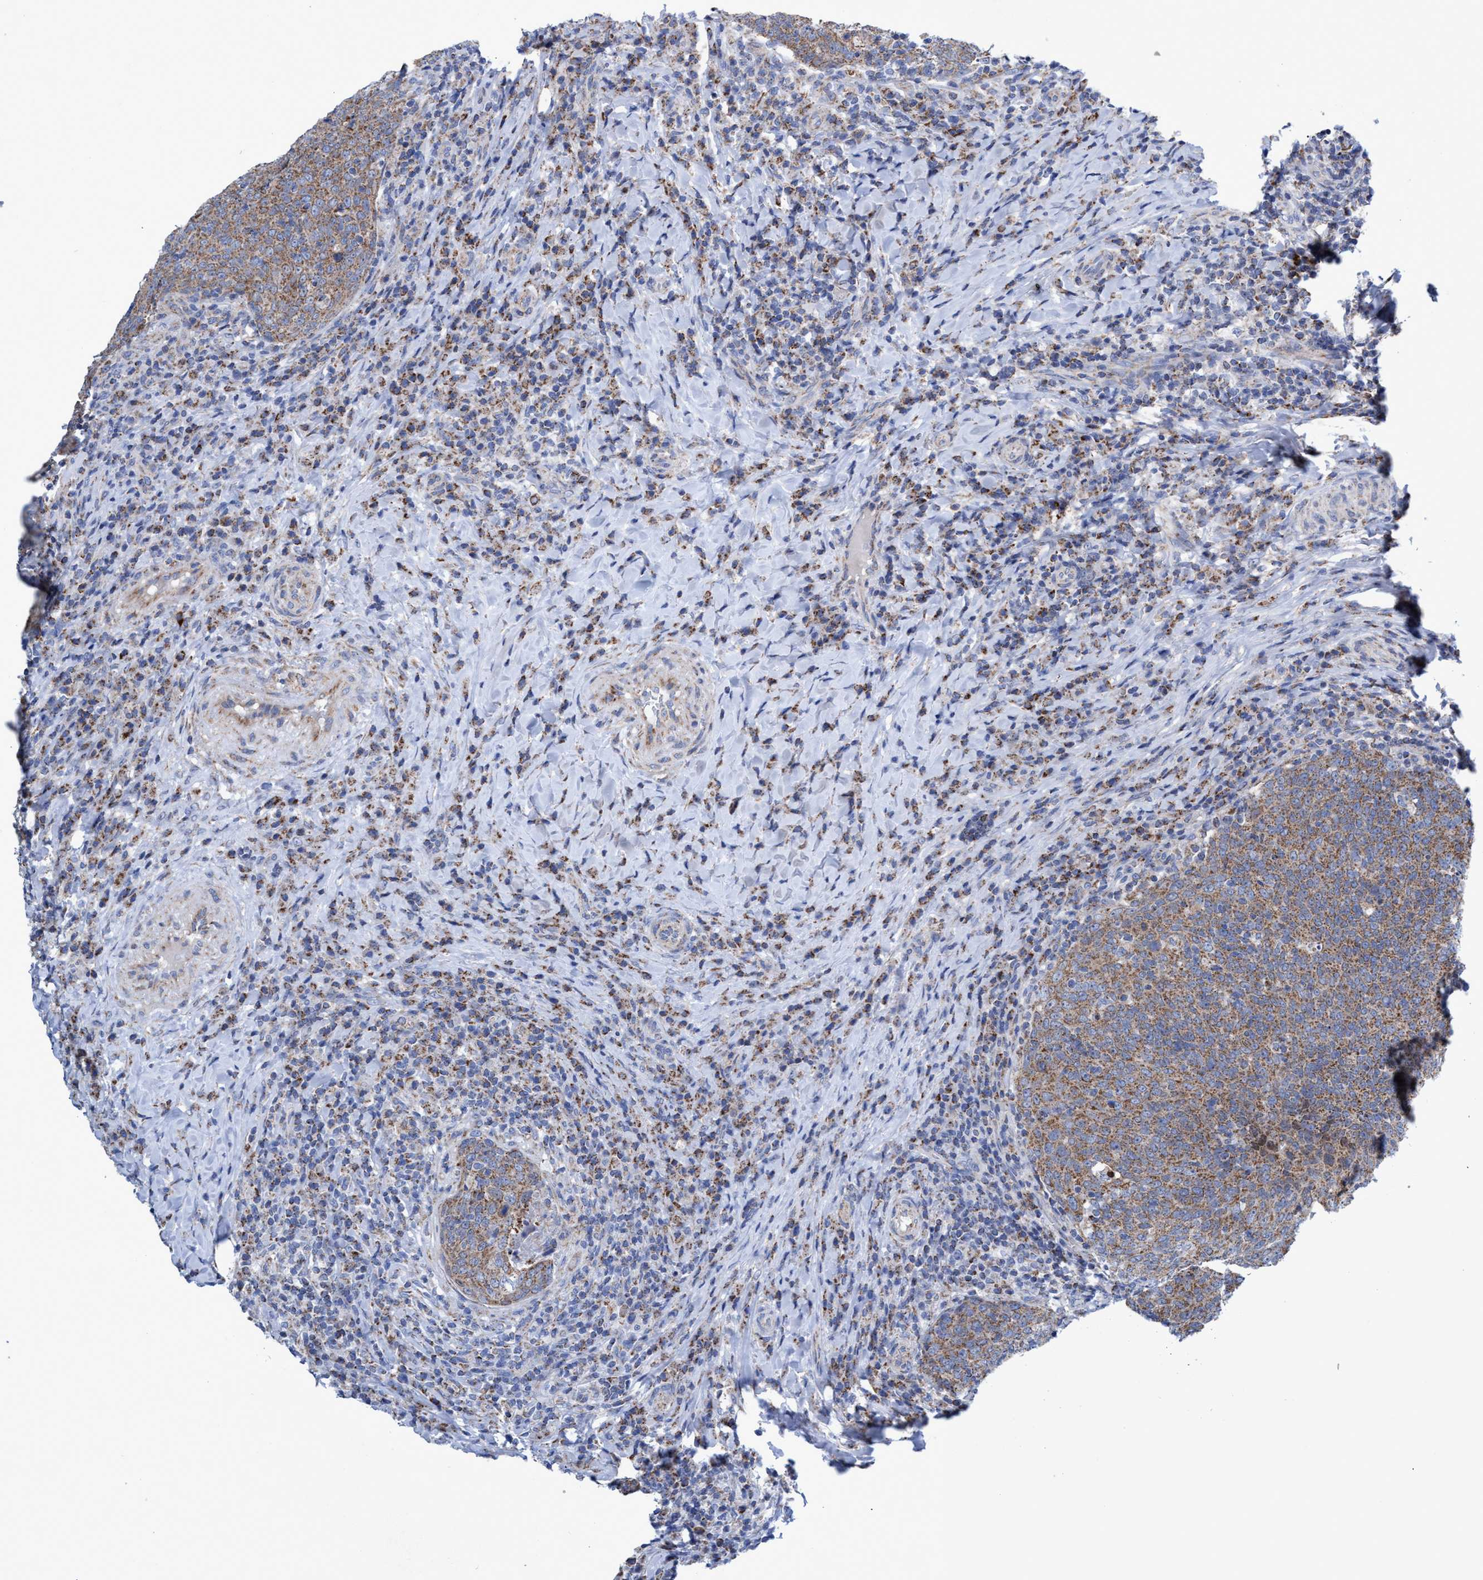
{"staining": {"intensity": "moderate", "quantity": ">75%", "location": "cytoplasmic/membranous"}, "tissue": "head and neck cancer", "cell_type": "Tumor cells", "image_type": "cancer", "snomed": [{"axis": "morphology", "description": "Squamous cell carcinoma, NOS"}, {"axis": "morphology", "description": "Squamous cell carcinoma, metastatic, NOS"}, {"axis": "topography", "description": "Lymph node"}, {"axis": "topography", "description": "Head-Neck"}], "caption": "Head and neck cancer stained with IHC shows moderate cytoplasmic/membranous staining in about >75% of tumor cells. Using DAB (3,3'-diaminobenzidine) (brown) and hematoxylin (blue) stains, captured at high magnification using brightfield microscopy.", "gene": "ZNF750", "patient": {"sex": "male", "age": 62}}